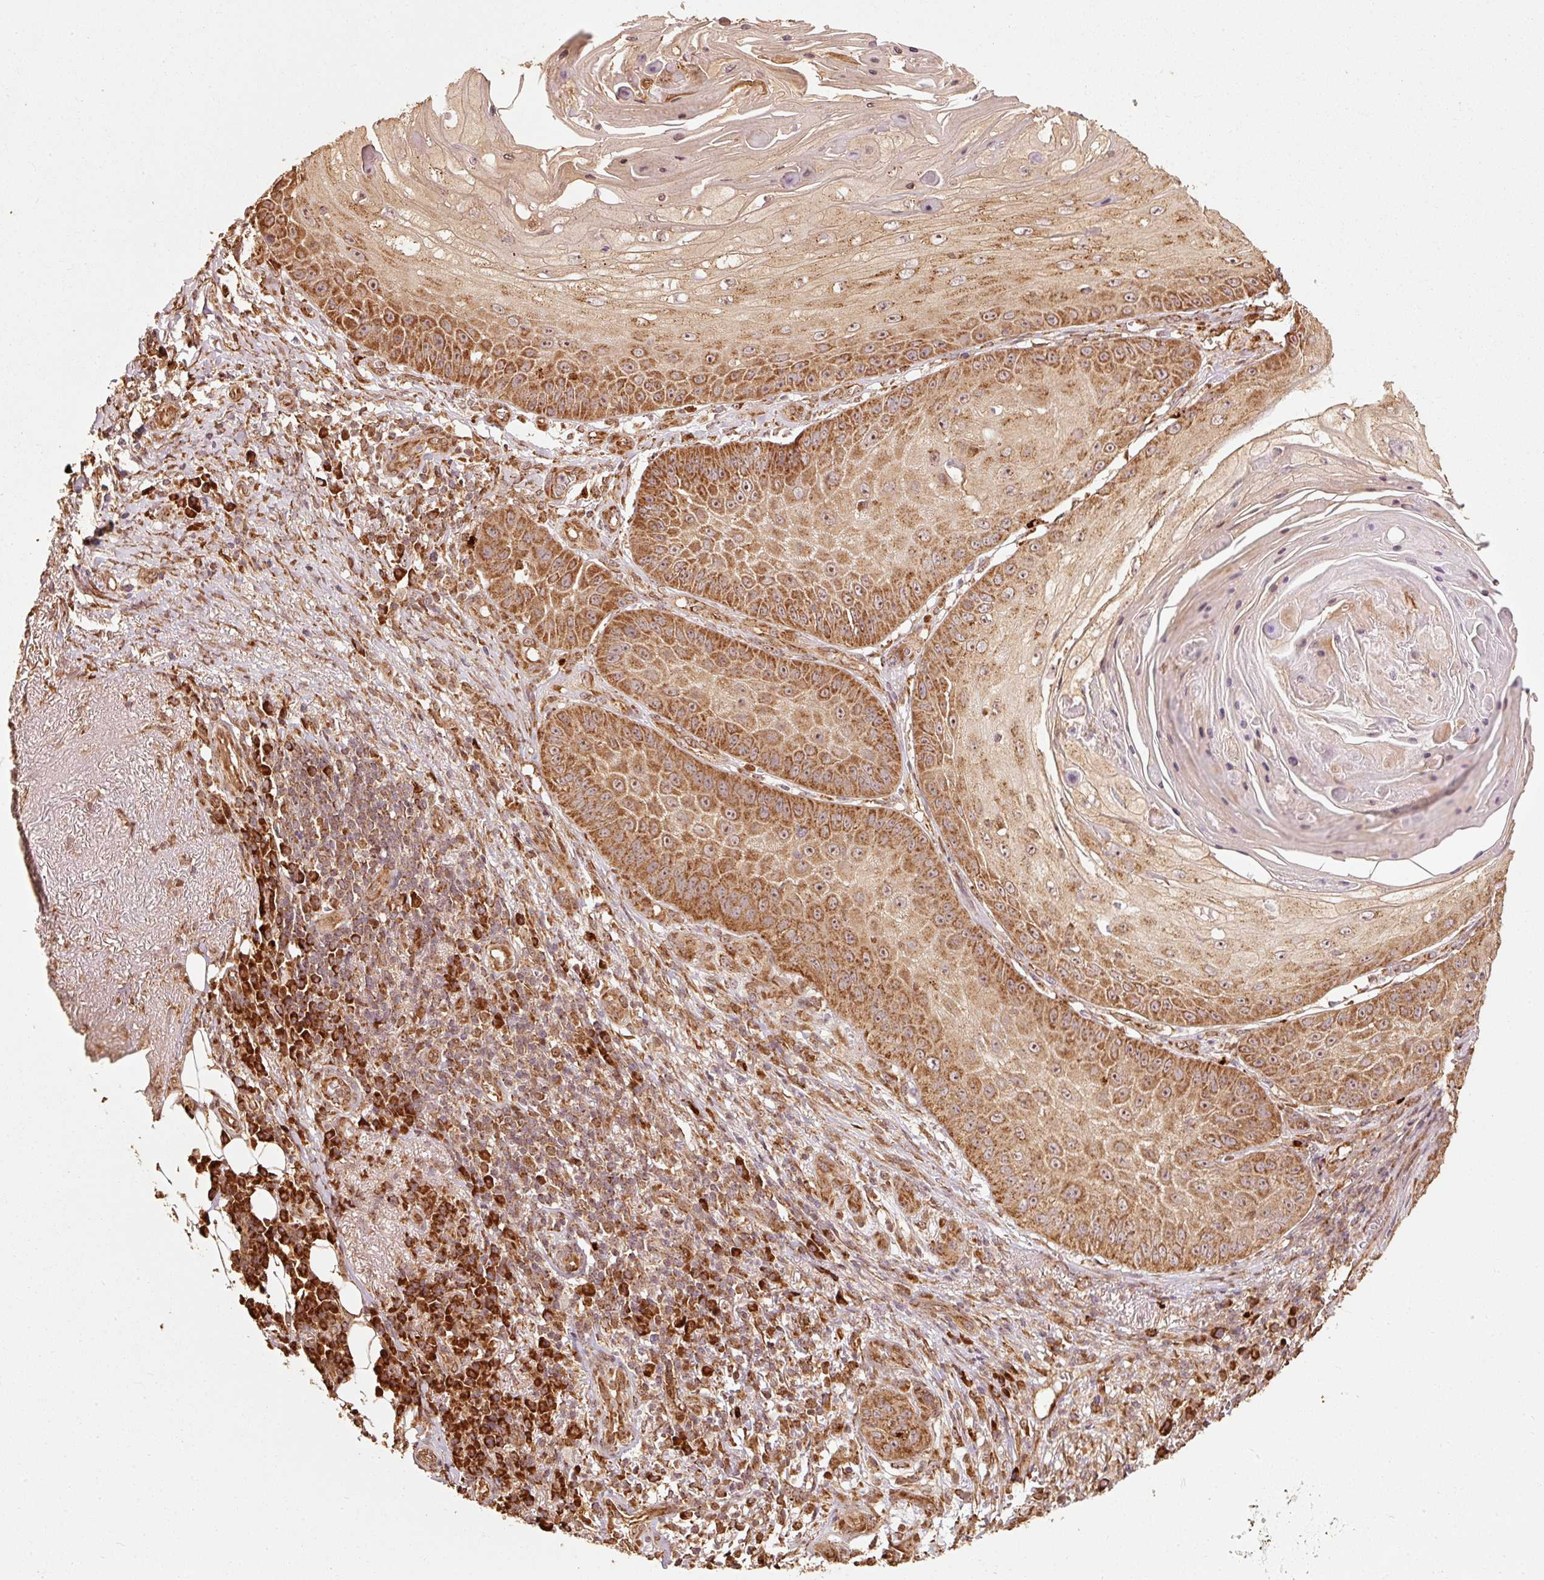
{"staining": {"intensity": "strong", "quantity": ">75%", "location": "cytoplasmic/membranous"}, "tissue": "skin cancer", "cell_type": "Tumor cells", "image_type": "cancer", "snomed": [{"axis": "morphology", "description": "Squamous cell carcinoma, NOS"}, {"axis": "topography", "description": "Skin"}], "caption": "Brown immunohistochemical staining in human squamous cell carcinoma (skin) shows strong cytoplasmic/membranous expression in approximately >75% of tumor cells. (IHC, brightfield microscopy, high magnification).", "gene": "MRPL16", "patient": {"sex": "male", "age": 70}}